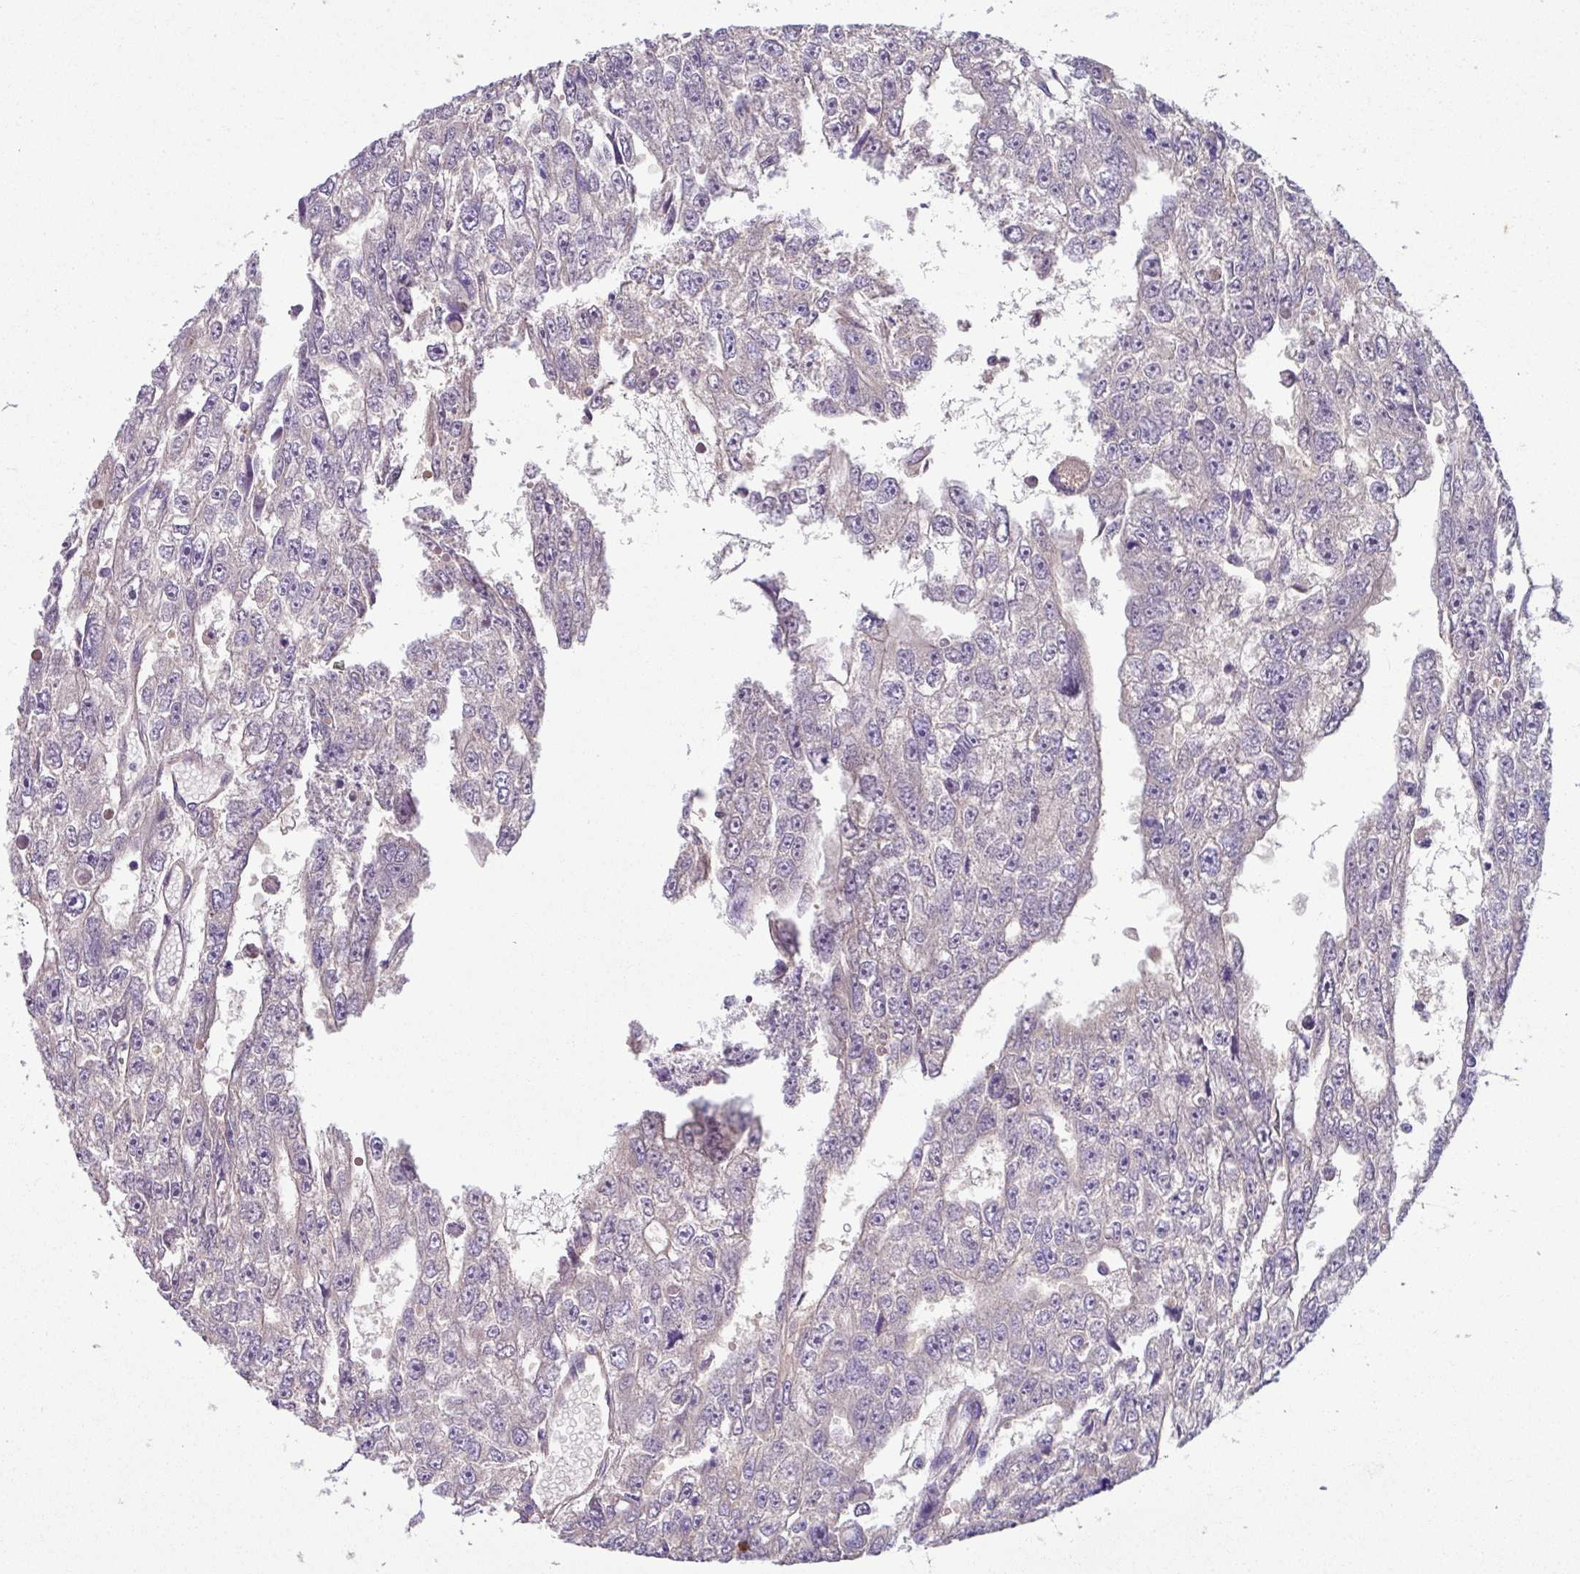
{"staining": {"intensity": "negative", "quantity": "none", "location": "none"}, "tissue": "testis cancer", "cell_type": "Tumor cells", "image_type": "cancer", "snomed": [{"axis": "morphology", "description": "Carcinoma, Embryonal, NOS"}, {"axis": "topography", "description": "Testis"}], "caption": "This is a micrograph of IHC staining of testis embryonal carcinoma, which shows no staining in tumor cells.", "gene": "CRISP3", "patient": {"sex": "male", "age": 20}}